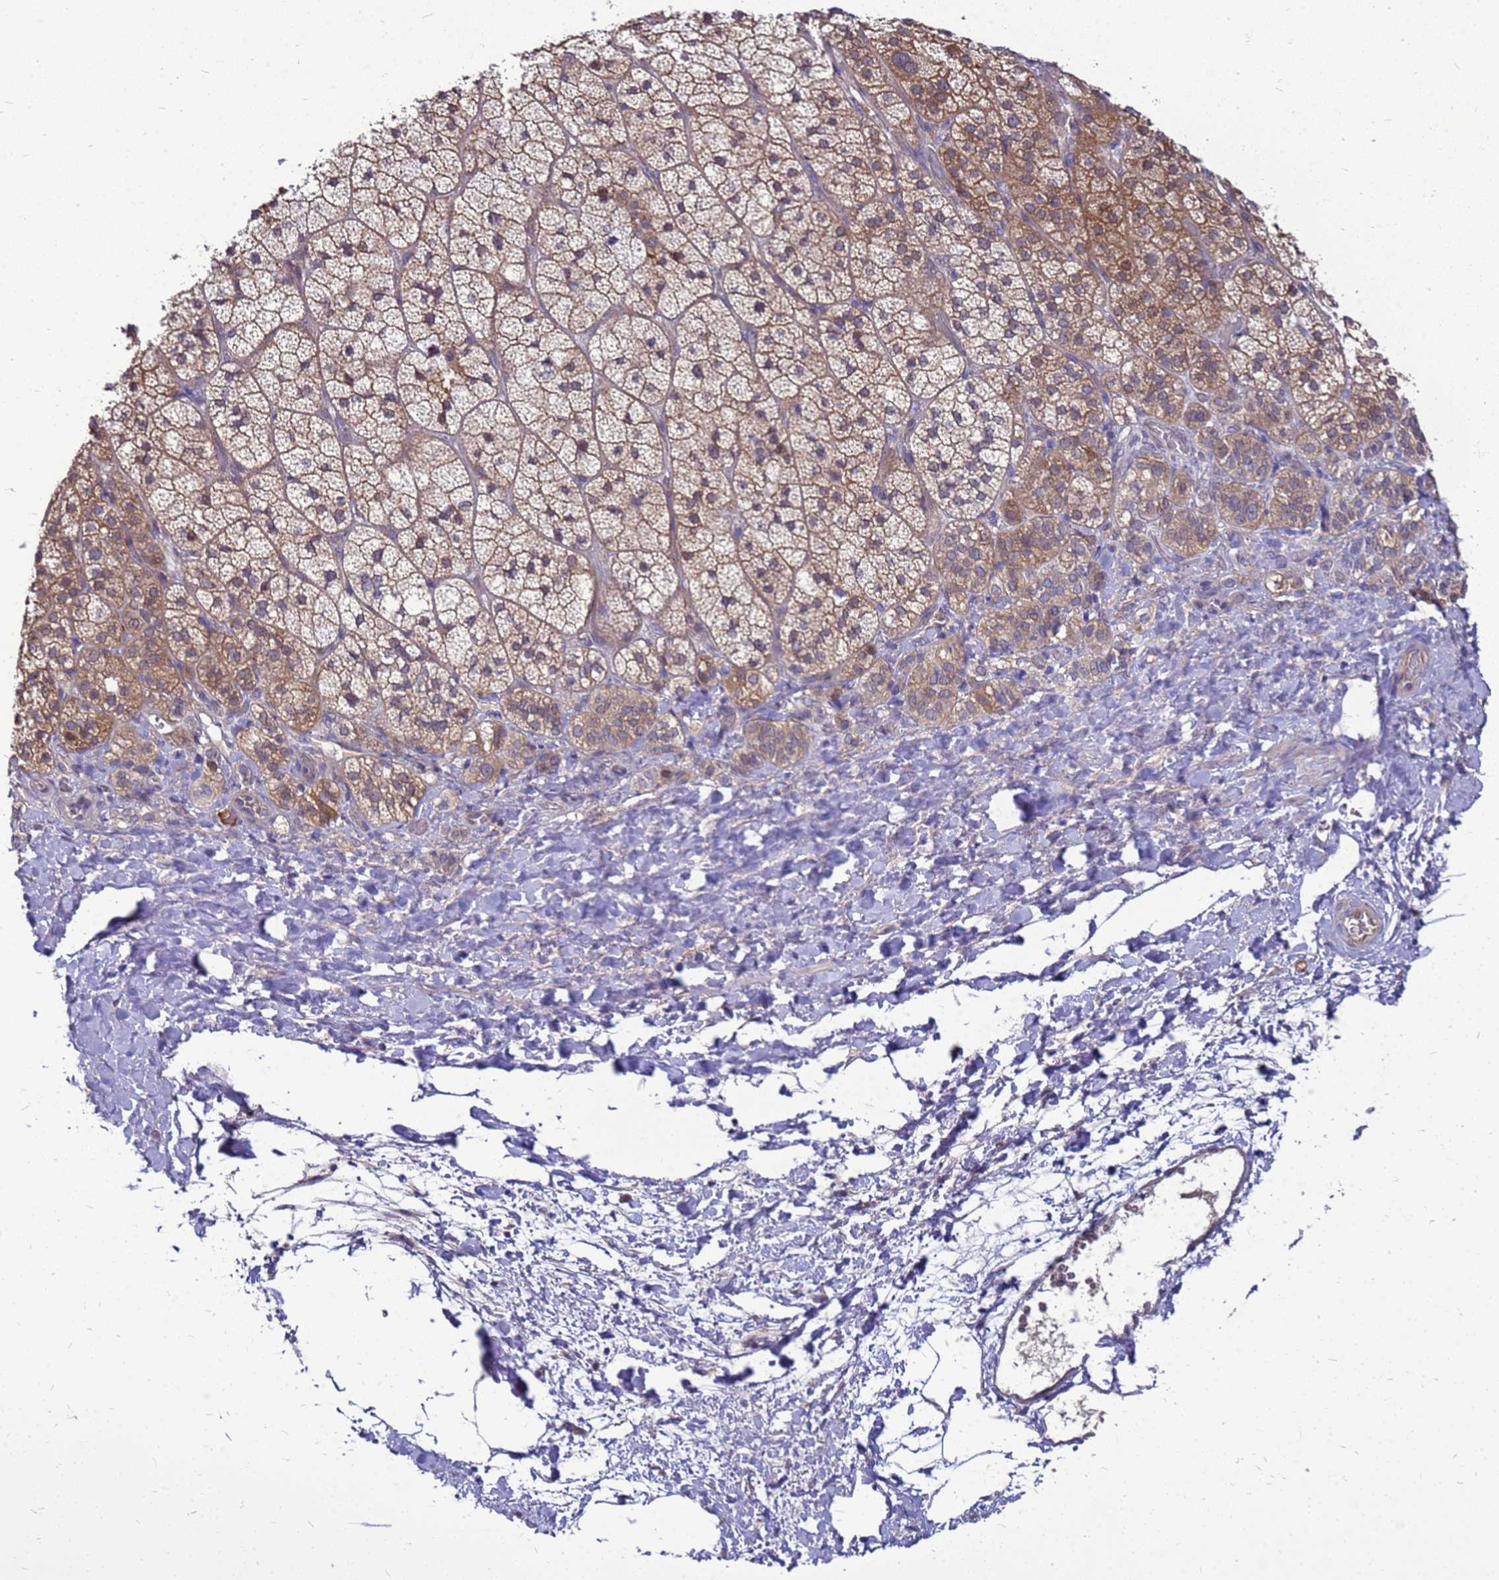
{"staining": {"intensity": "strong", "quantity": "25%-75%", "location": "cytoplasmic/membranous"}, "tissue": "adrenal gland", "cell_type": "Glandular cells", "image_type": "normal", "snomed": [{"axis": "morphology", "description": "Normal tissue, NOS"}, {"axis": "topography", "description": "Adrenal gland"}], "caption": "Adrenal gland stained with IHC exhibits strong cytoplasmic/membranous expression in about 25%-75% of glandular cells.", "gene": "ENOPH1", "patient": {"sex": "male", "age": 57}}